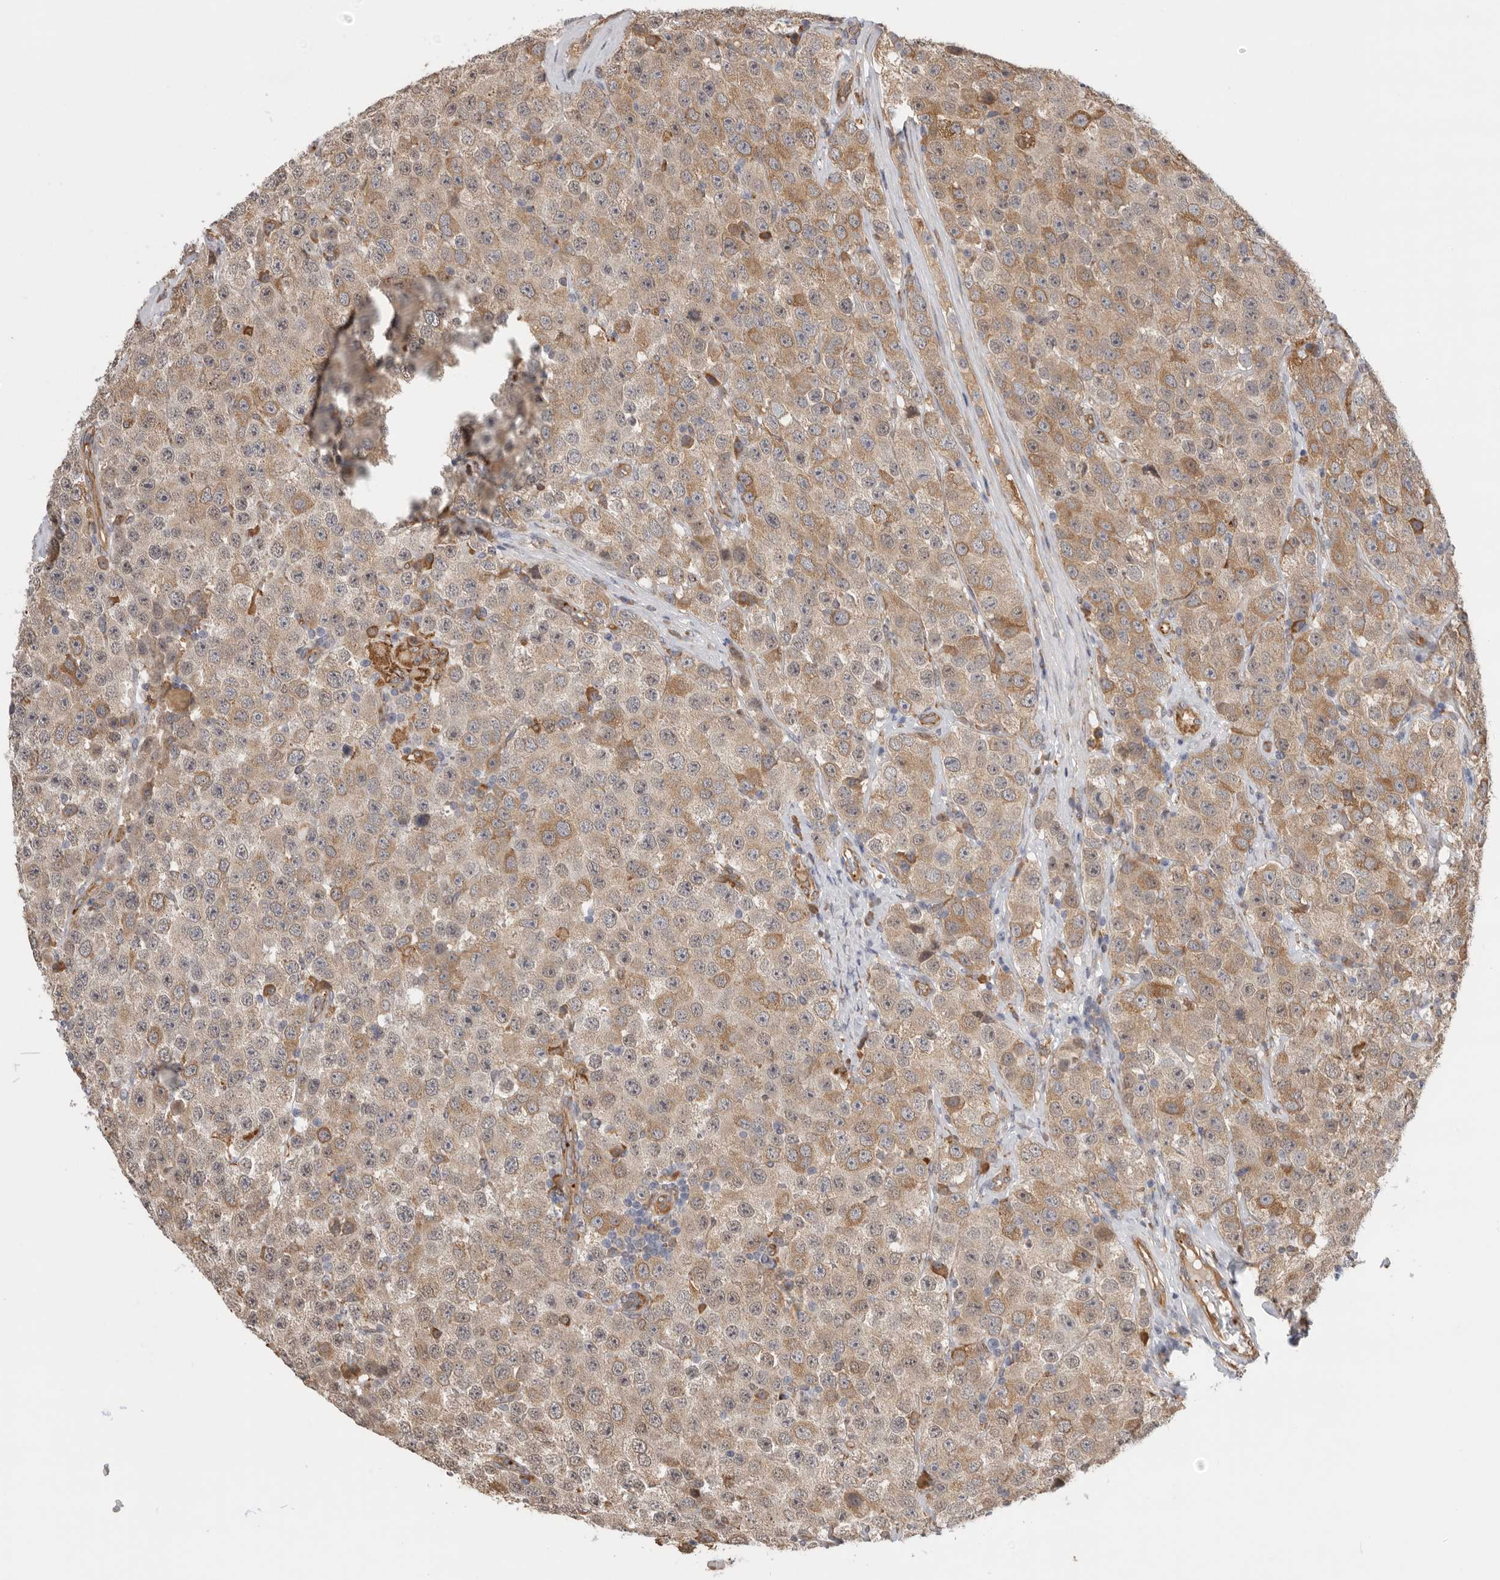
{"staining": {"intensity": "moderate", "quantity": "25%-75%", "location": "cytoplasmic/membranous"}, "tissue": "testis cancer", "cell_type": "Tumor cells", "image_type": "cancer", "snomed": [{"axis": "morphology", "description": "Seminoma, NOS"}, {"axis": "morphology", "description": "Carcinoma, Embryonal, NOS"}, {"axis": "topography", "description": "Testis"}], "caption": "A brown stain highlights moderate cytoplasmic/membranous positivity of a protein in human testis seminoma tumor cells.", "gene": "CDC42BPB", "patient": {"sex": "male", "age": 28}}